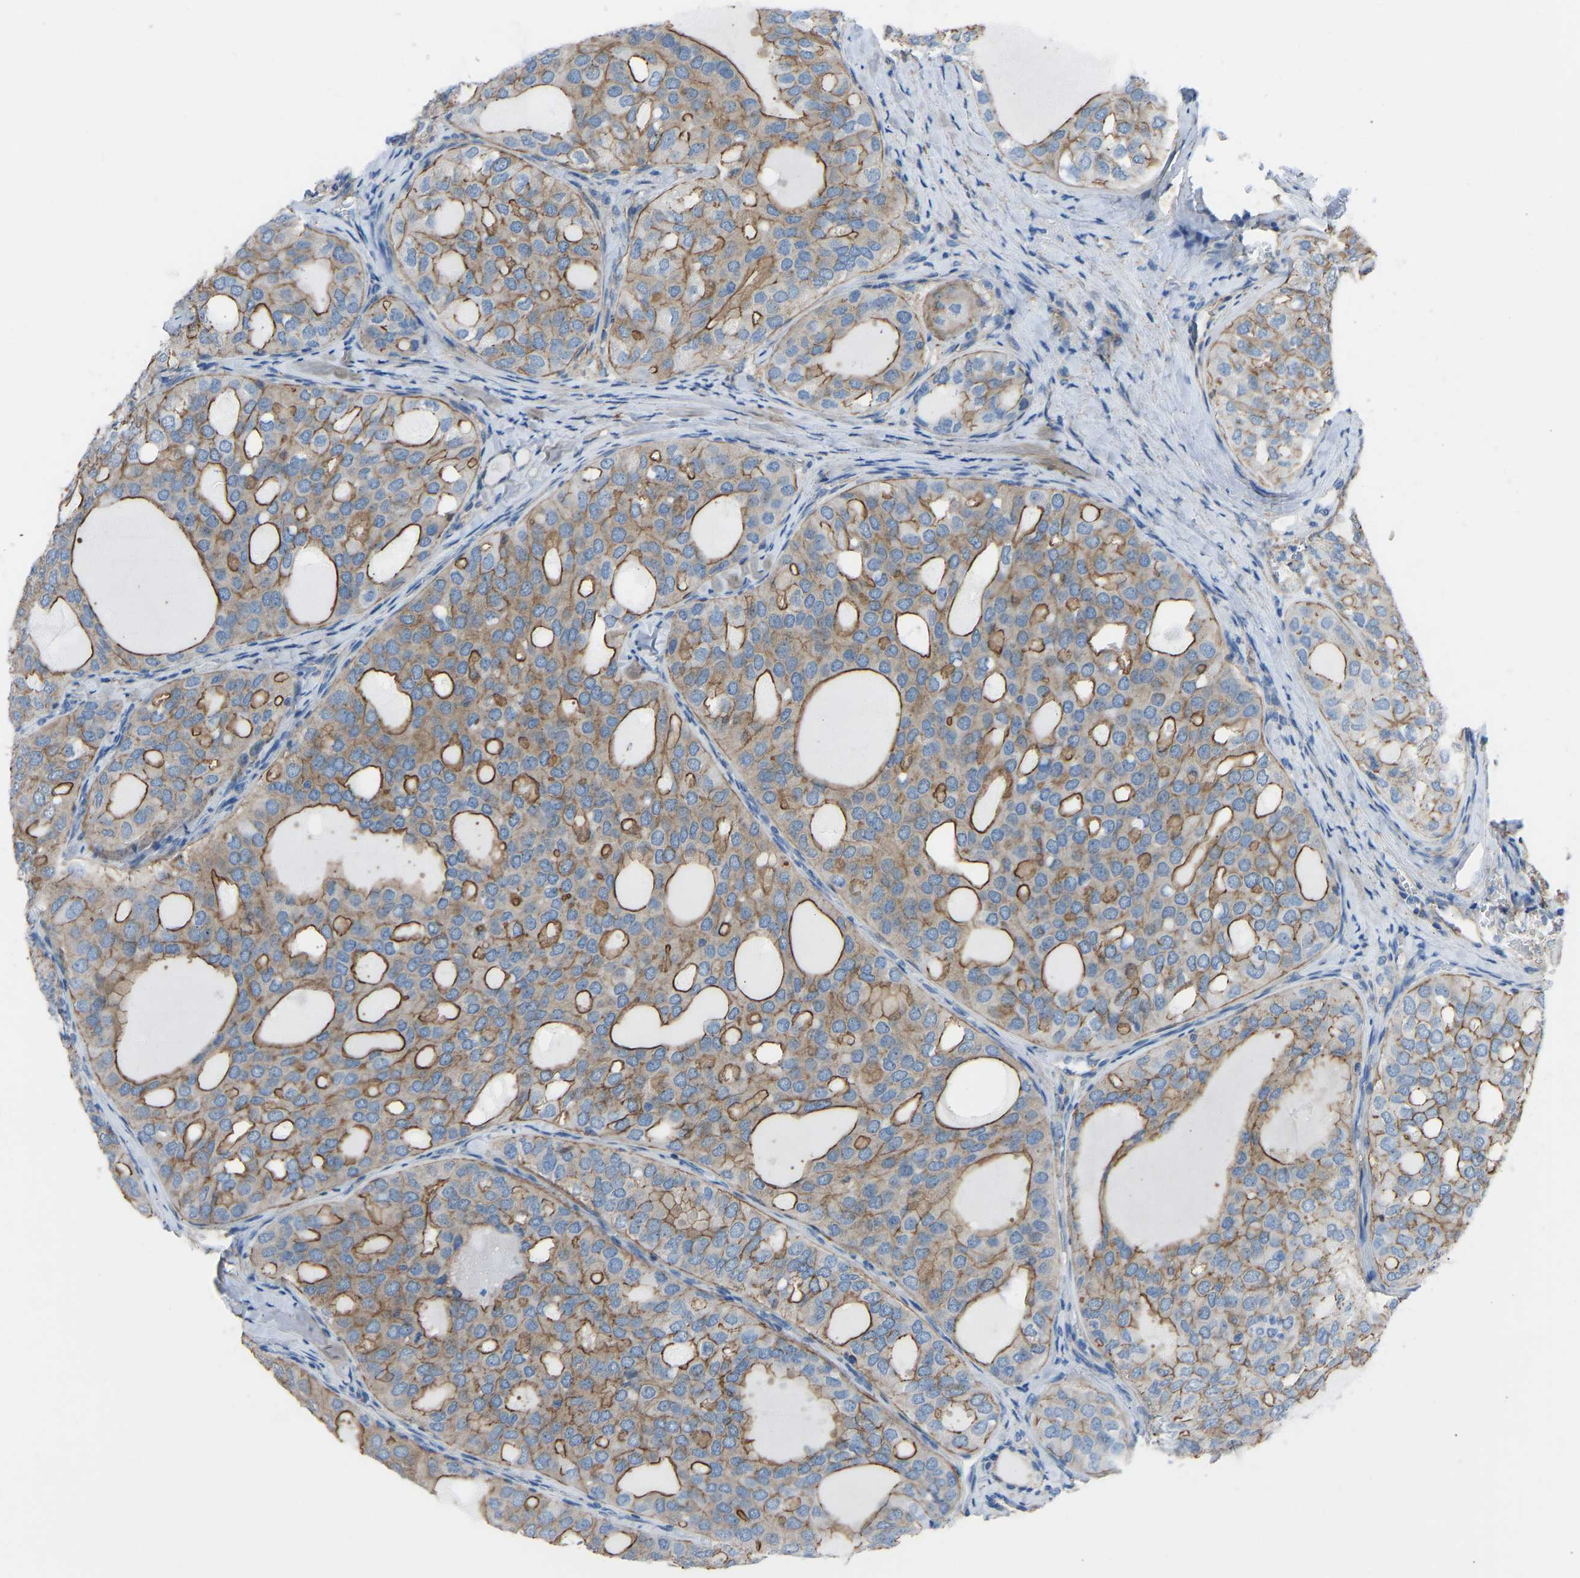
{"staining": {"intensity": "moderate", "quantity": ">75%", "location": "cytoplasmic/membranous"}, "tissue": "thyroid cancer", "cell_type": "Tumor cells", "image_type": "cancer", "snomed": [{"axis": "morphology", "description": "Follicular adenoma carcinoma, NOS"}, {"axis": "topography", "description": "Thyroid gland"}], "caption": "Thyroid follicular adenoma carcinoma tissue shows moderate cytoplasmic/membranous expression in approximately >75% of tumor cells (DAB (3,3'-diaminobenzidine) IHC with brightfield microscopy, high magnification).", "gene": "MYH10", "patient": {"sex": "male", "age": 75}}